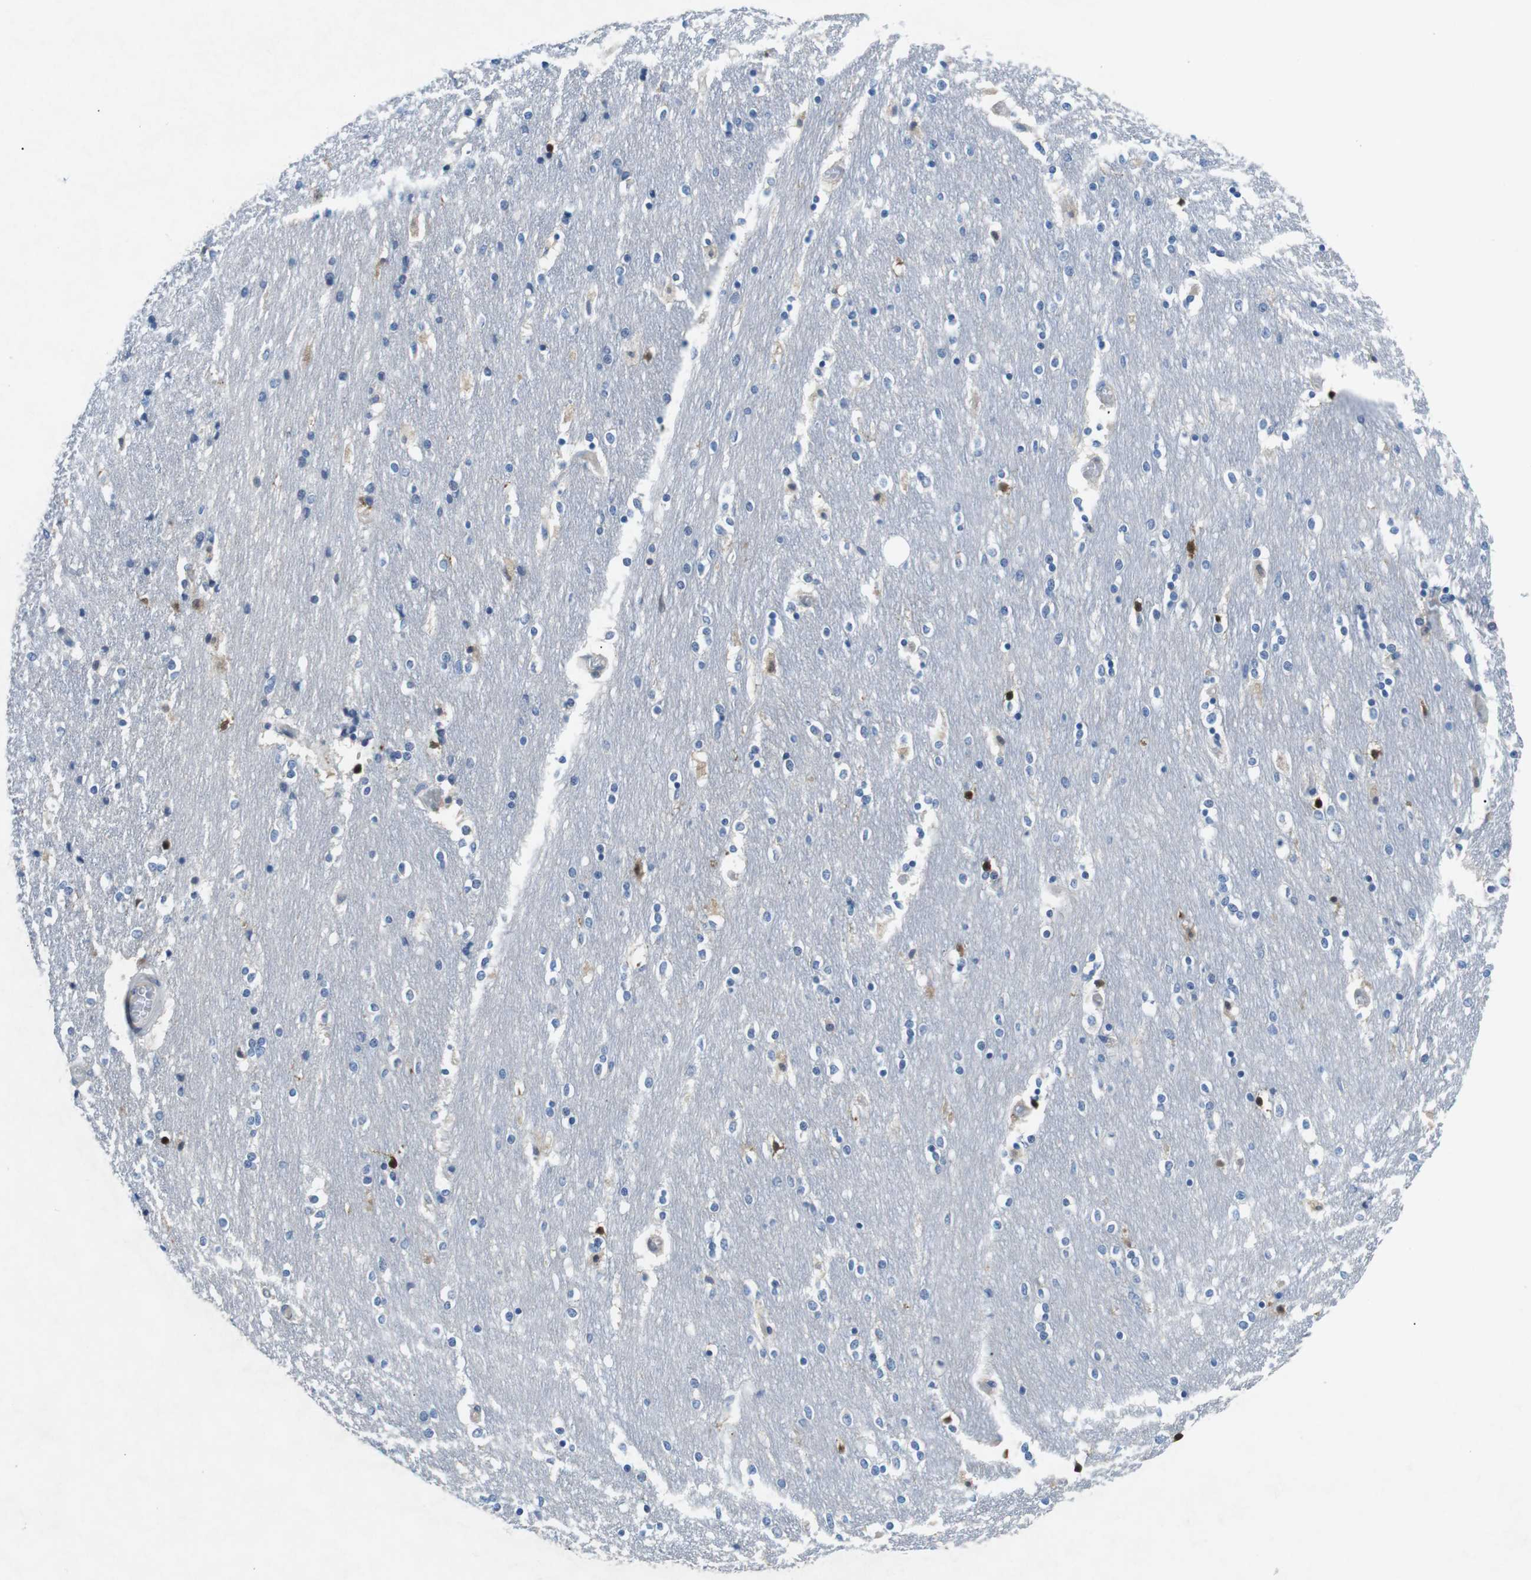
{"staining": {"intensity": "strong", "quantity": "<25%", "location": "nuclear"}, "tissue": "caudate", "cell_type": "Glial cells", "image_type": "normal", "snomed": [{"axis": "morphology", "description": "Normal tissue, NOS"}, {"axis": "topography", "description": "Lateral ventricle wall"}], "caption": "Glial cells show strong nuclear positivity in about <25% of cells in normal caudate.", "gene": "PHLDA1", "patient": {"sex": "female", "age": 54}}